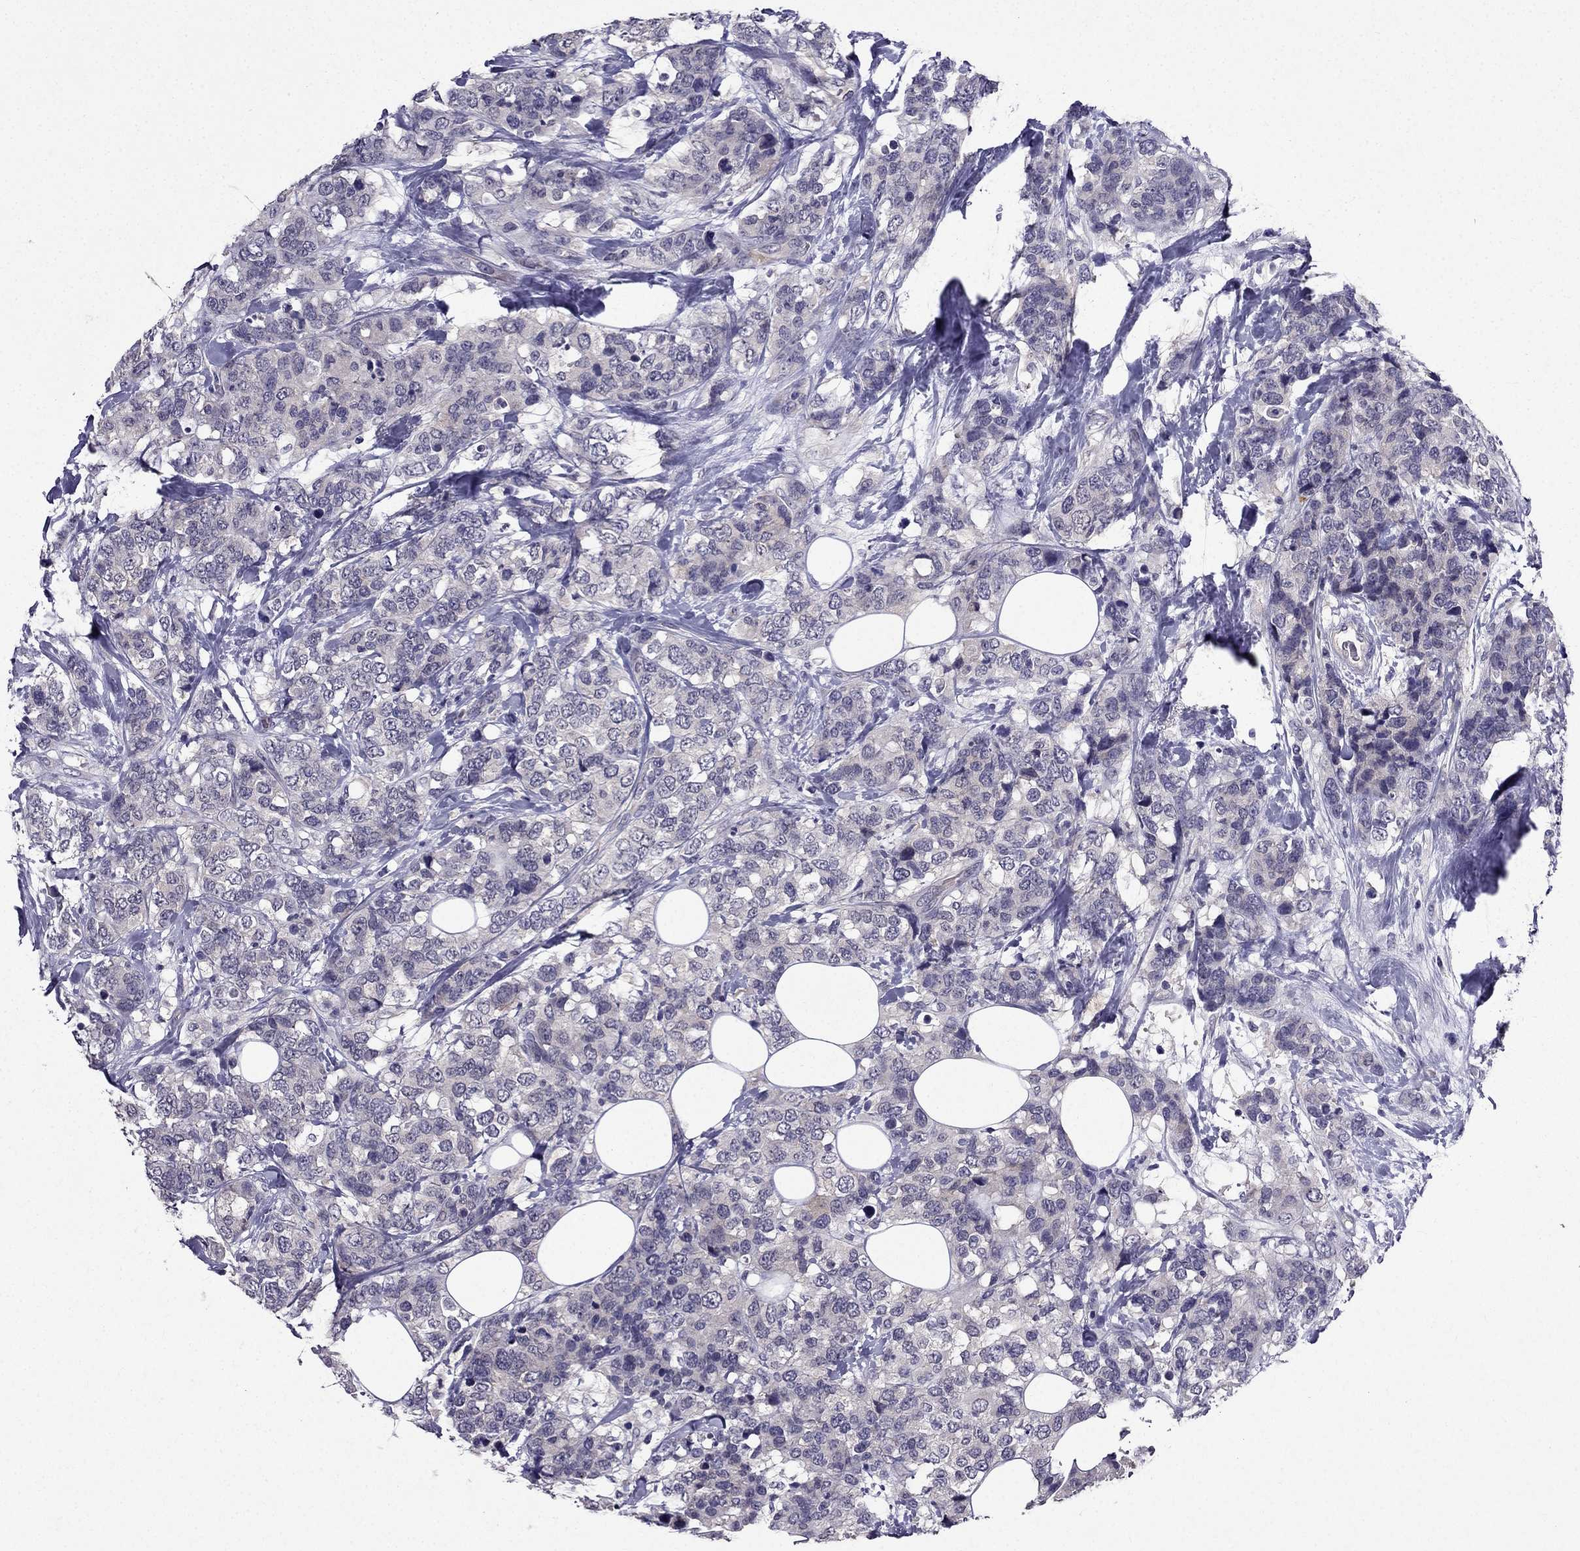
{"staining": {"intensity": "negative", "quantity": "none", "location": "none"}, "tissue": "breast cancer", "cell_type": "Tumor cells", "image_type": "cancer", "snomed": [{"axis": "morphology", "description": "Lobular carcinoma"}, {"axis": "topography", "description": "Breast"}], "caption": "IHC histopathology image of neoplastic tissue: human breast cancer stained with DAB (3,3'-diaminobenzidine) reveals no significant protein expression in tumor cells.", "gene": "DUSP15", "patient": {"sex": "female", "age": 59}}